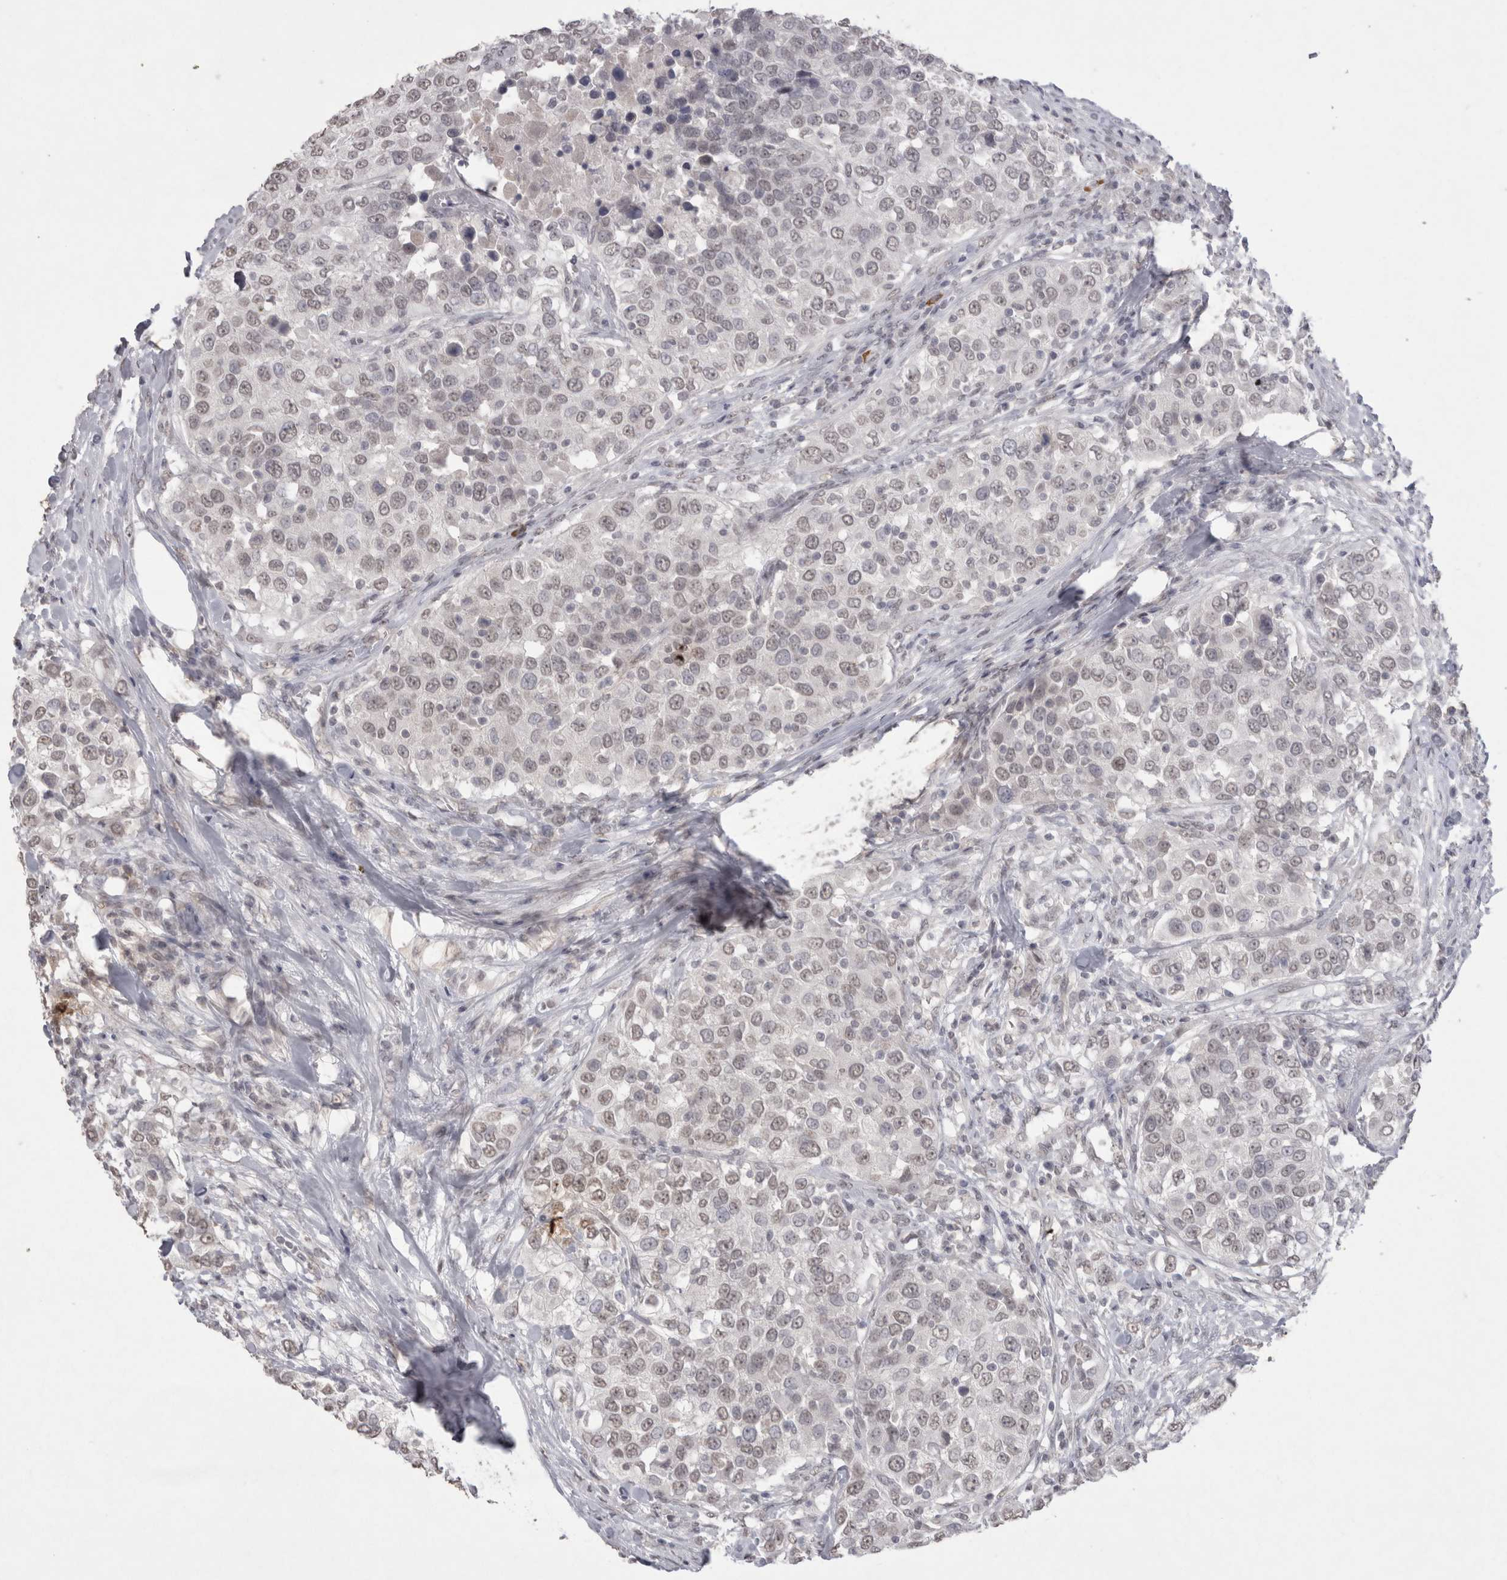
{"staining": {"intensity": "weak", "quantity": ">75%", "location": "nuclear"}, "tissue": "urothelial cancer", "cell_type": "Tumor cells", "image_type": "cancer", "snomed": [{"axis": "morphology", "description": "Urothelial carcinoma, High grade"}, {"axis": "topography", "description": "Urinary bladder"}], "caption": "Weak nuclear positivity for a protein is identified in about >75% of tumor cells of urothelial carcinoma (high-grade) using immunohistochemistry (IHC).", "gene": "DDX4", "patient": {"sex": "female", "age": 80}}